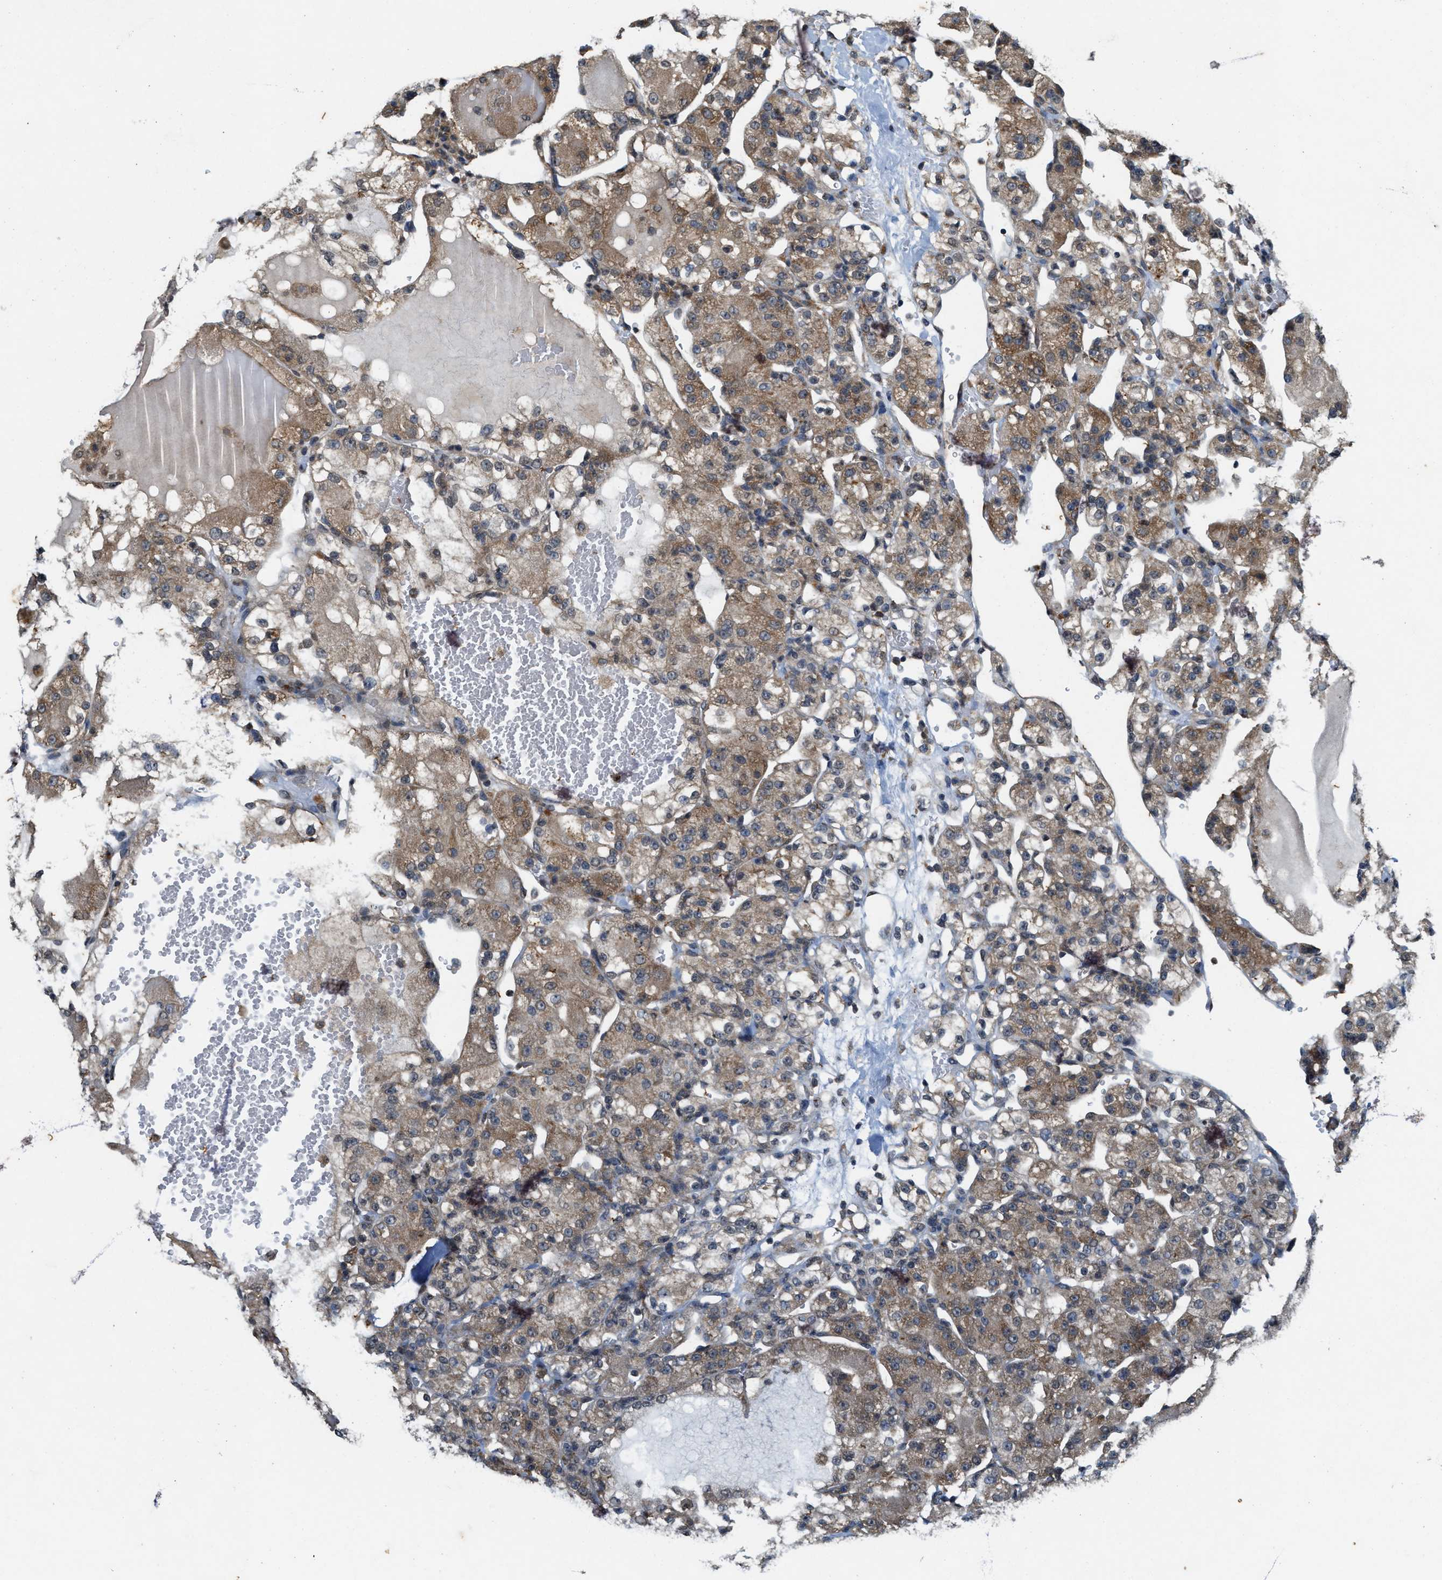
{"staining": {"intensity": "moderate", "quantity": ">75%", "location": "cytoplasmic/membranous"}, "tissue": "renal cancer", "cell_type": "Tumor cells", "image_type": "cancer", "snomed": [{"axis": "morphology", "description": "Normal tissue, NOS"}, {"axis": "morphology", "description": "Adenocarcinoma, NOS"}, {"axis": "topography", "description": "Kidney"}], "caption": "This histopathology image shows renal cancer (adenocarcinoma) stained with immunohistochemistry to label a protein in brown. The cytoplasmic/membranous of tumor cells show moderate positivity for the protein. Nuclei are counter-stained blue.", "gene": "KIF21A", "patient": {"sex": "male", "age": 61}}